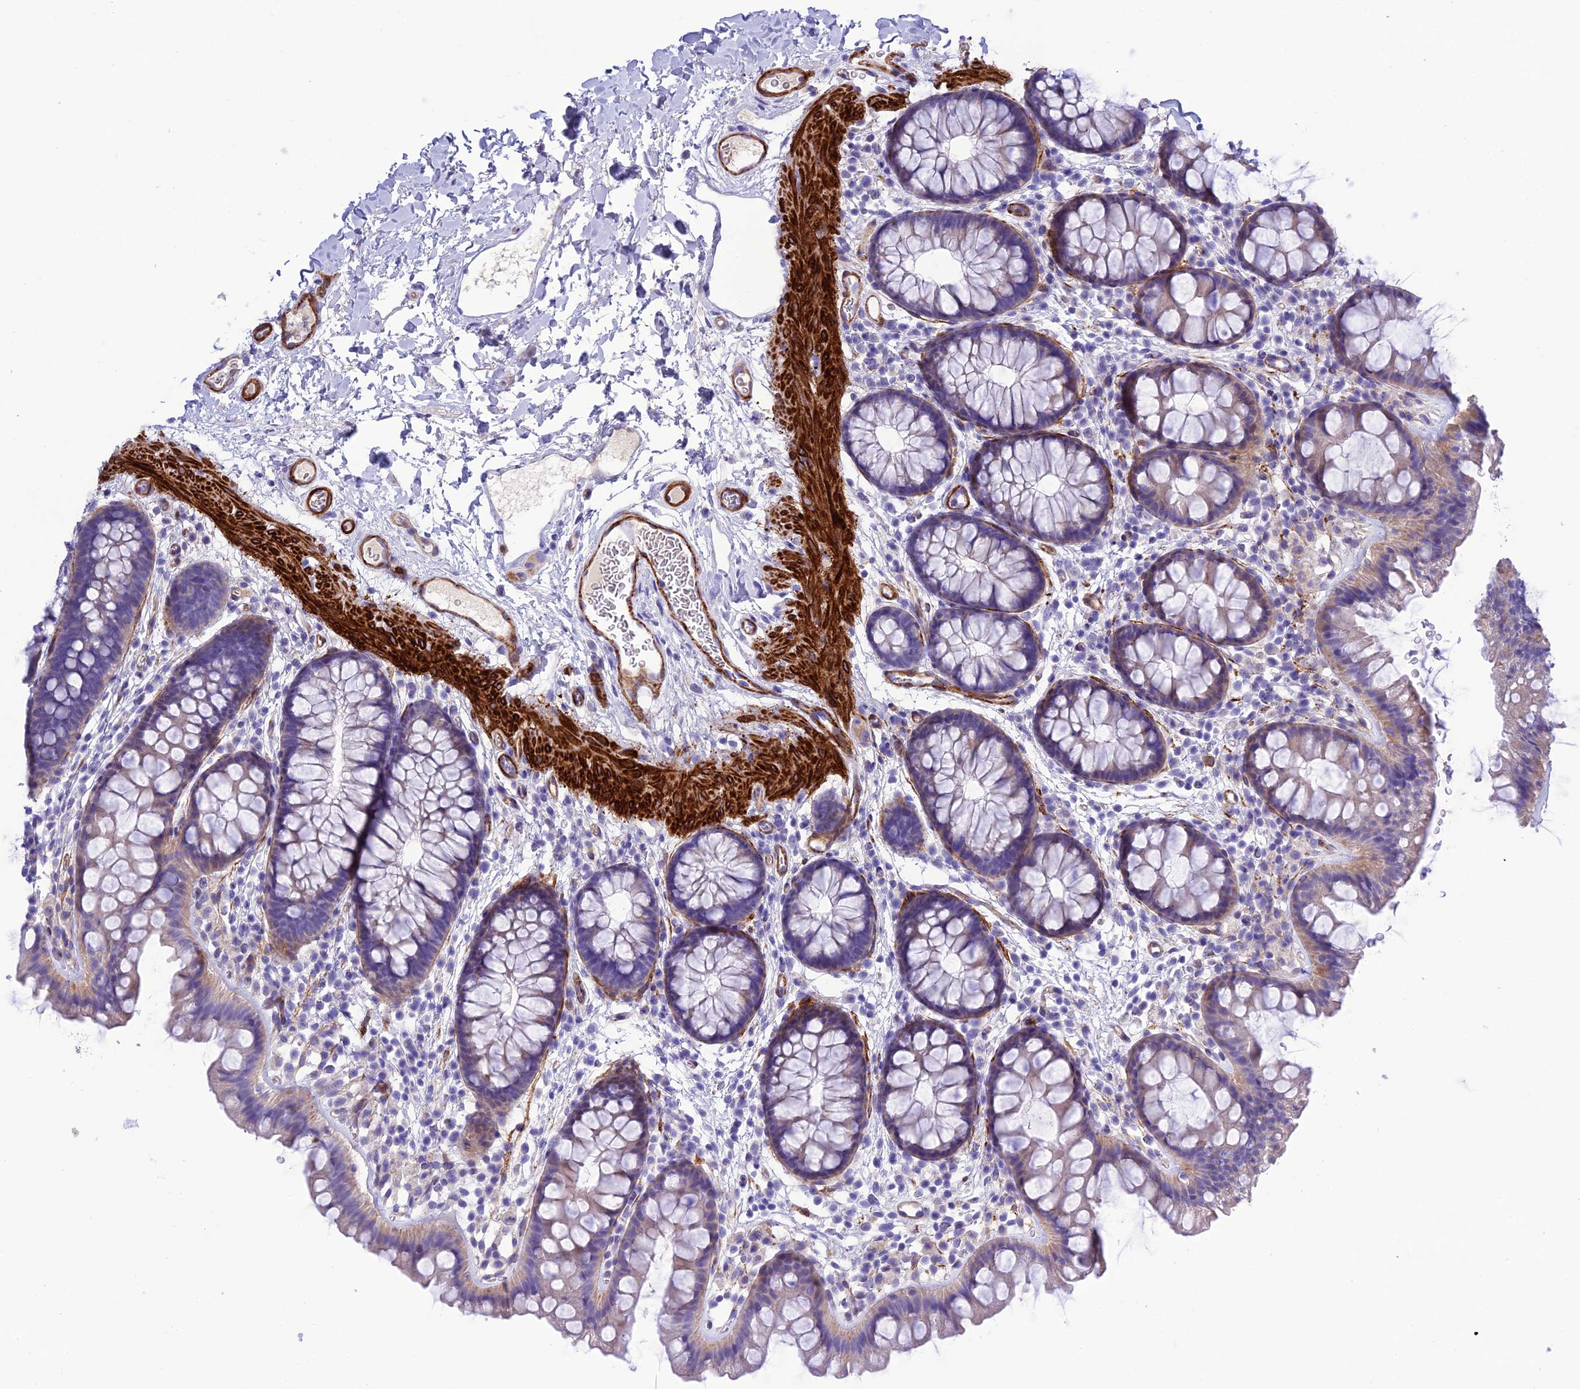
{"staining": {"intensity": "negative", "quantity": "none", "location": "none"}, "tissue": "colon", "cell_type": "Endothelial cells", "image_type": "normal", "snomed": [{"axis": "morphology", "description": "Normal tissue, NOS"}, {"axis": "topography", "description": "Colon"}], "caption": "Image shows no significant protein expression in endothelial cells of normal colon. The staining was performed using DAB to visualize the protein expression in brown, while the nuclei were stained in blue with hematoxylin (Magnification: 20x).", "gene": "FRA10AC1", "patient": {"sex": "female", "age": 62}}